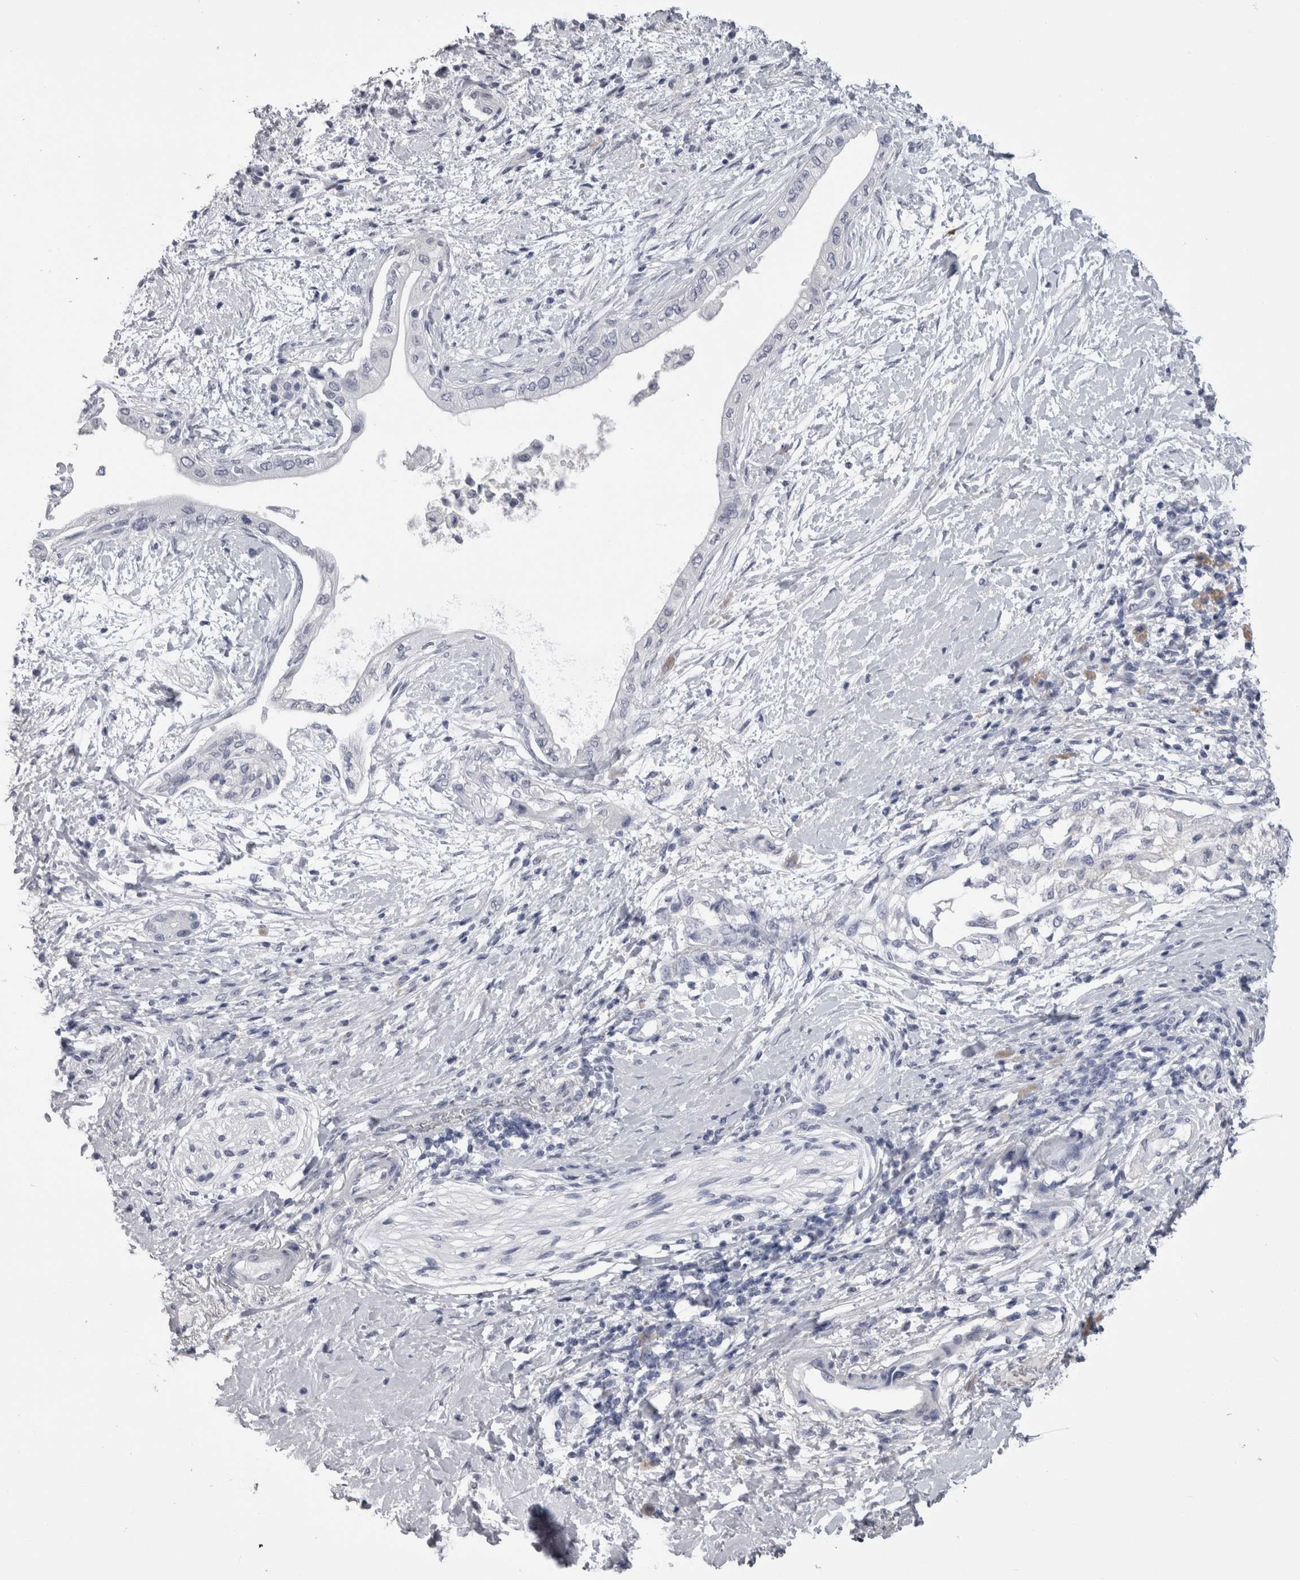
{"staining": {"intensity": "negative", "quantity": "none", "location": "none"}, "tissue": "pancreatic cancer", "cell_type": "Tumor cells", "image_type": "cancer", "snomed": [{"axis": "morphology", "description": "Normal tissue, NOS"}, {"axis": "morphology", "description": "Adenocarcinoma, NOS"}, {"axis": "topography", "description": "Pancreas"}, {"axis": "topography", "description": "Duodenum"}], "caption": "DAB immunohistochemical staining of human pancreatic cancer (adenocarcinoma) displays no significant positivity in tumor cells. The staining was performed using DAB to visualize the protein expression in brown, while the nuclei were stained in blue with hematoxylin (Magnification: 20x).", "gene": "AFMID", "patient": {"sex": "female", "age": 60}}